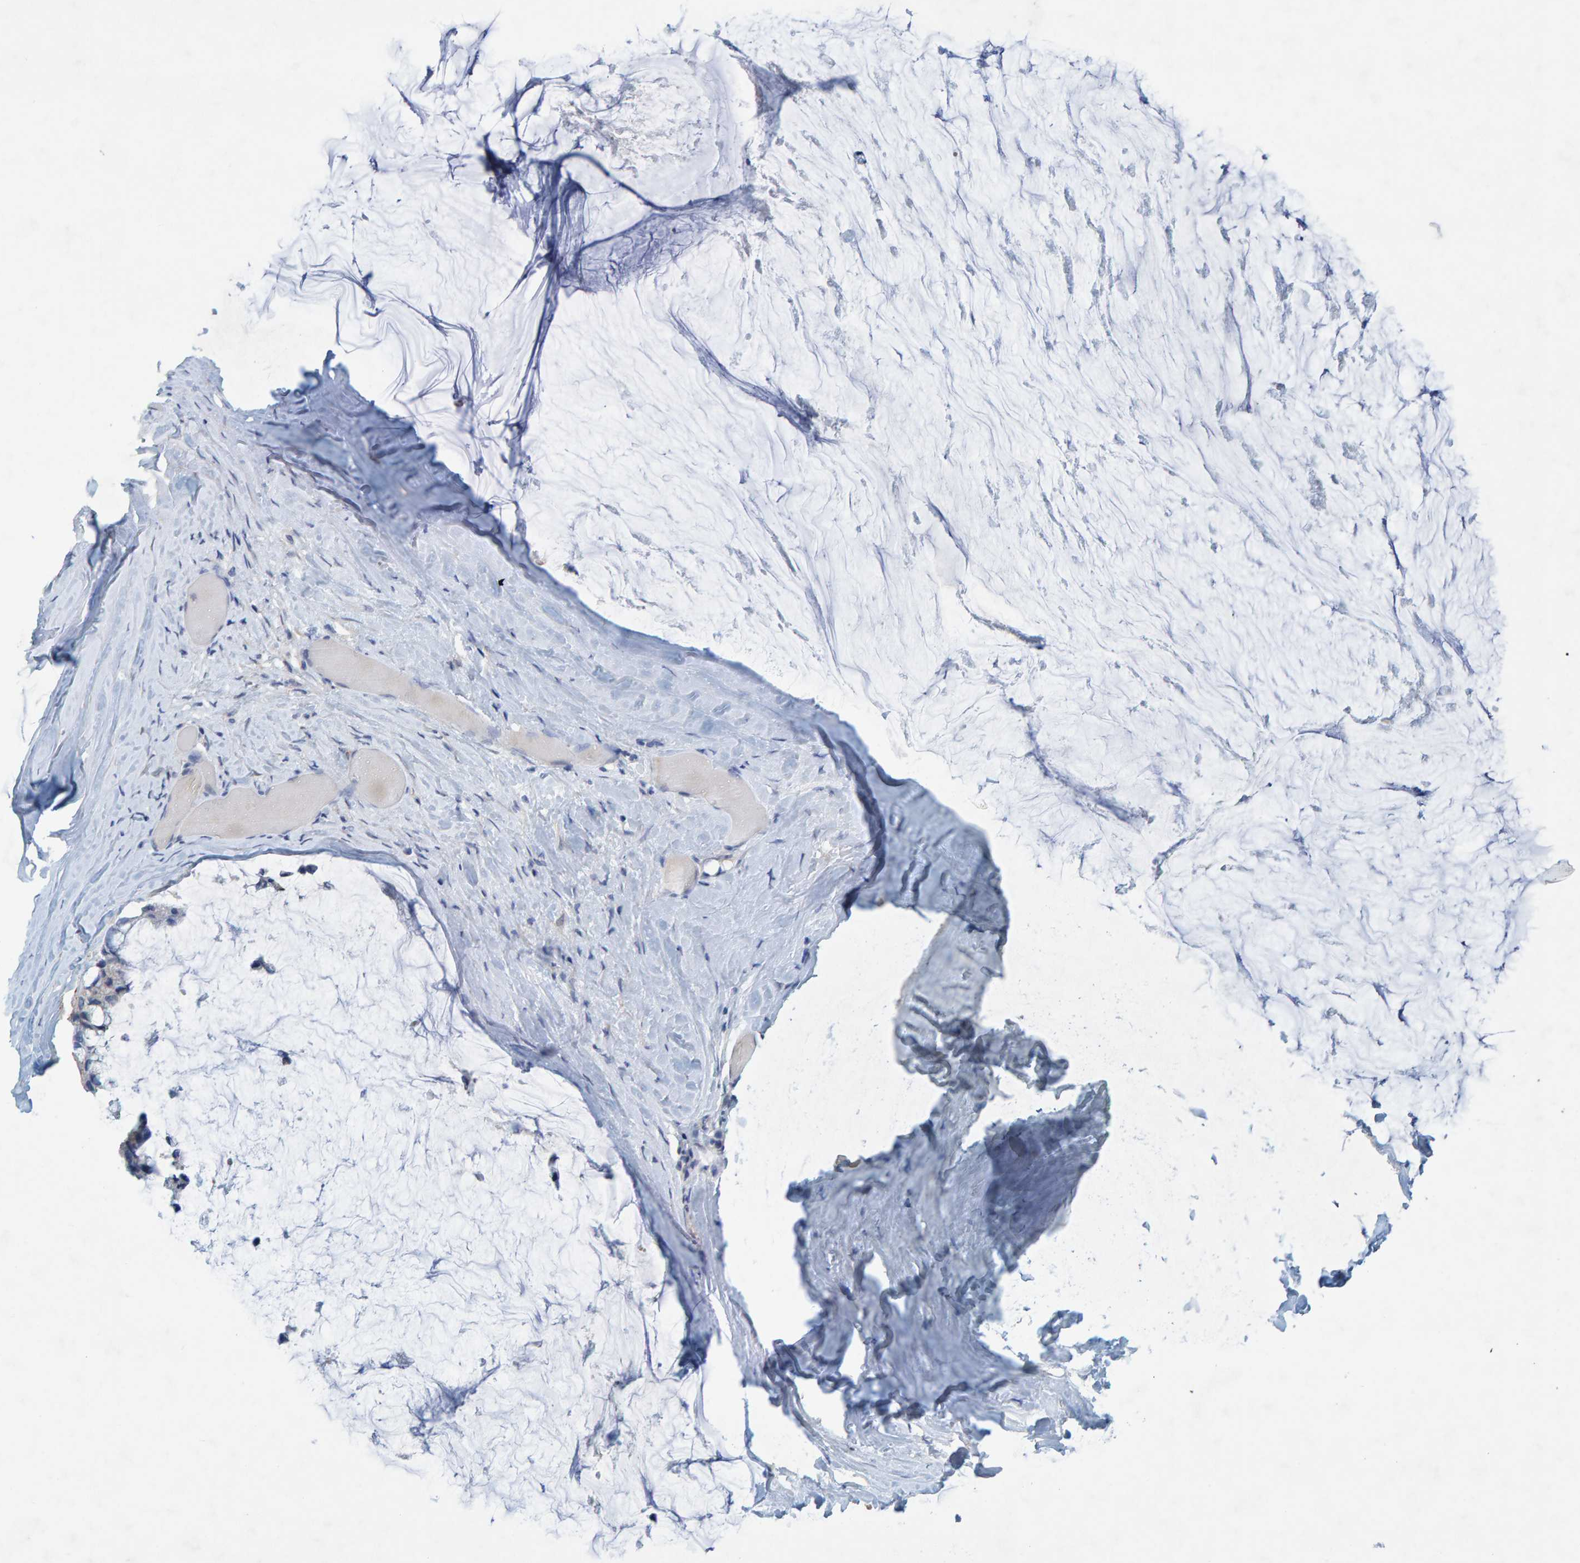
{"staining": {"intensity": "negative", "quantity": "none", "location": "none"}, "tissue": "ovarian cancer", "cell_type": "Tumor cells", "image_type": "cancer", "snomed": [{"axis": "morphology", "description": "Cystadenocarcinoma, mucinous, NOS"}, {"axis": "topography", "description": "Ovary"}], "caption": "High magnification brightfield microscopy of mucinous cystadenocarcinoma (ovarian) stained with DAB (3,3'-diaminobenzidine) (brown) and counterstained with hematoxylin (blue): tumor cells show no significant expression.", "gene": "ALAD", "patient": {"sex": "female", "age": 39}}